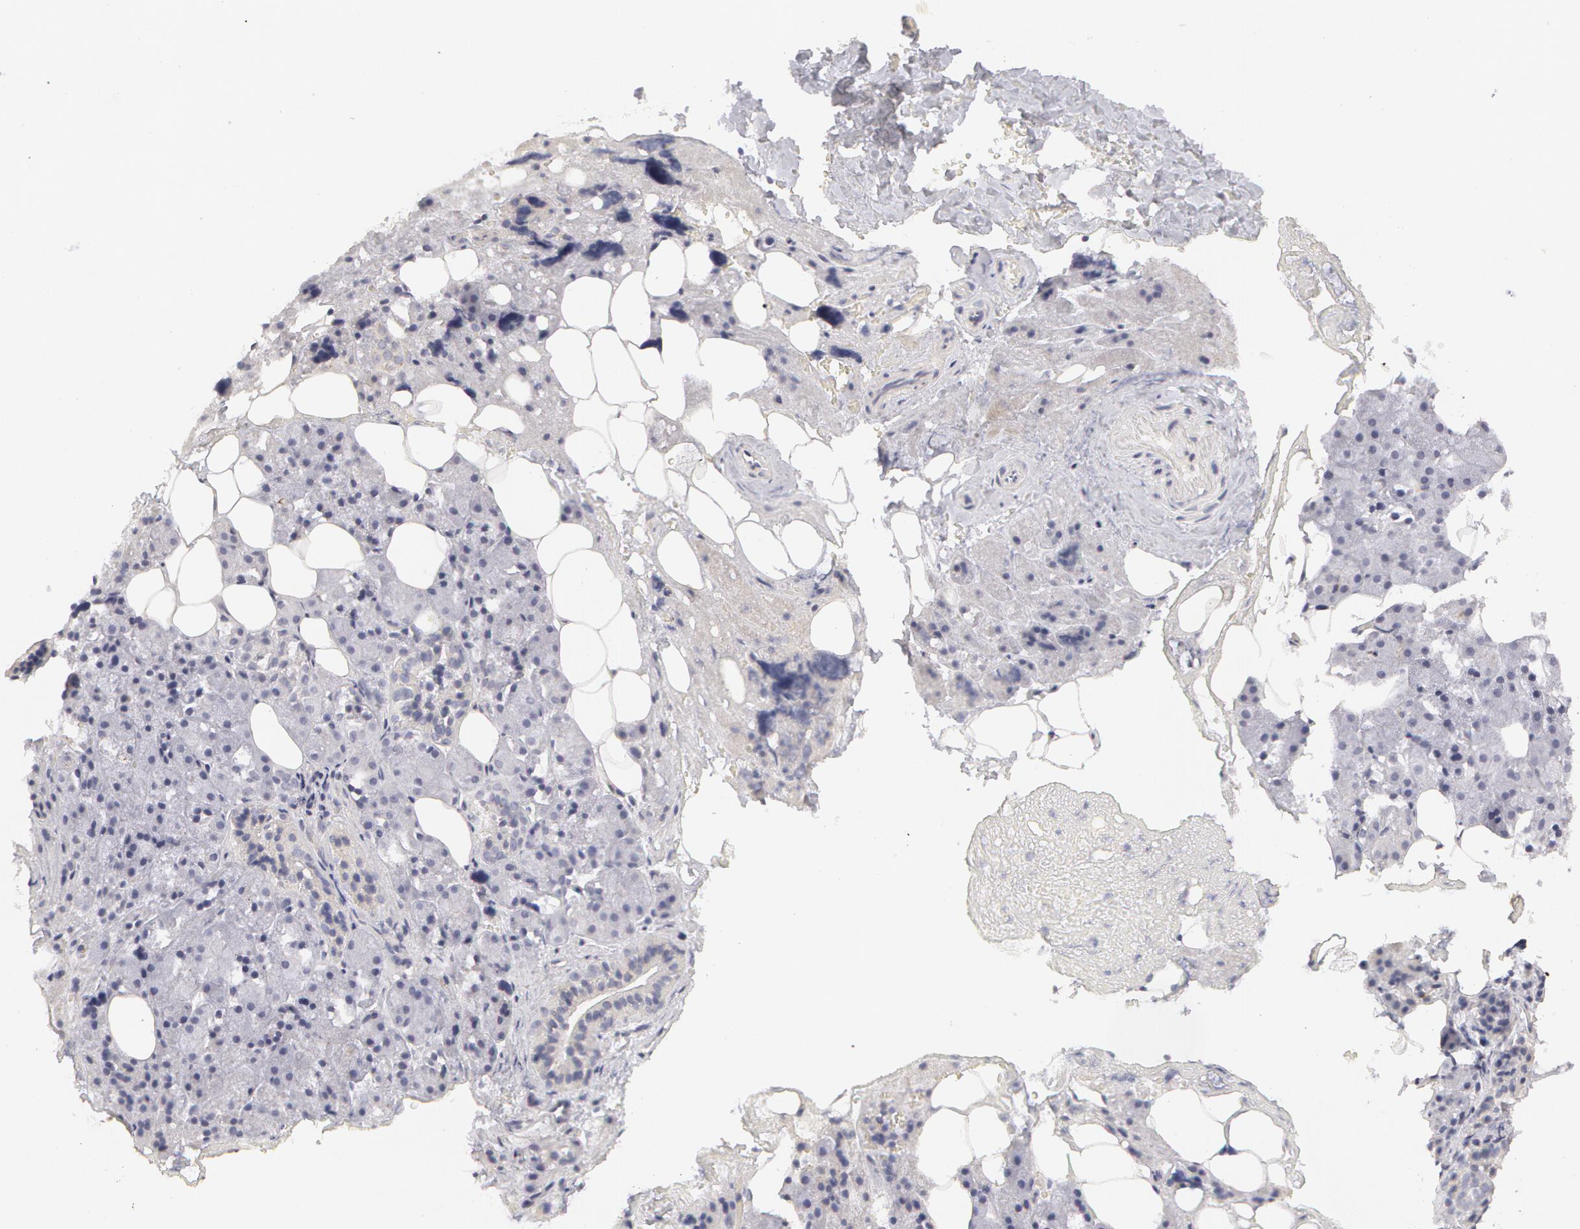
{"staining": {"intensity": "negative", "quantity": "none", "location": "none"}, "tissue": "salivary gland", "cell_type": "Glandular cells", "image_type": "normal", "snomed": [{"axis": "morphology", "description": "Normal tissue, NOS"}, {"axis": "topography", "description": "Salivary gland"}], "caption": "An IHC photomicrograph of unremarkable salivary gland is shown. There is no staining in glandular cells of salivary gland. (Stains: DAB IHC with hematoxylin counter stain, Microscopy: brightfield microscopy at high magnification).", "gene": "ABCB1", "patient": {"sex": "female", "age": 55}}